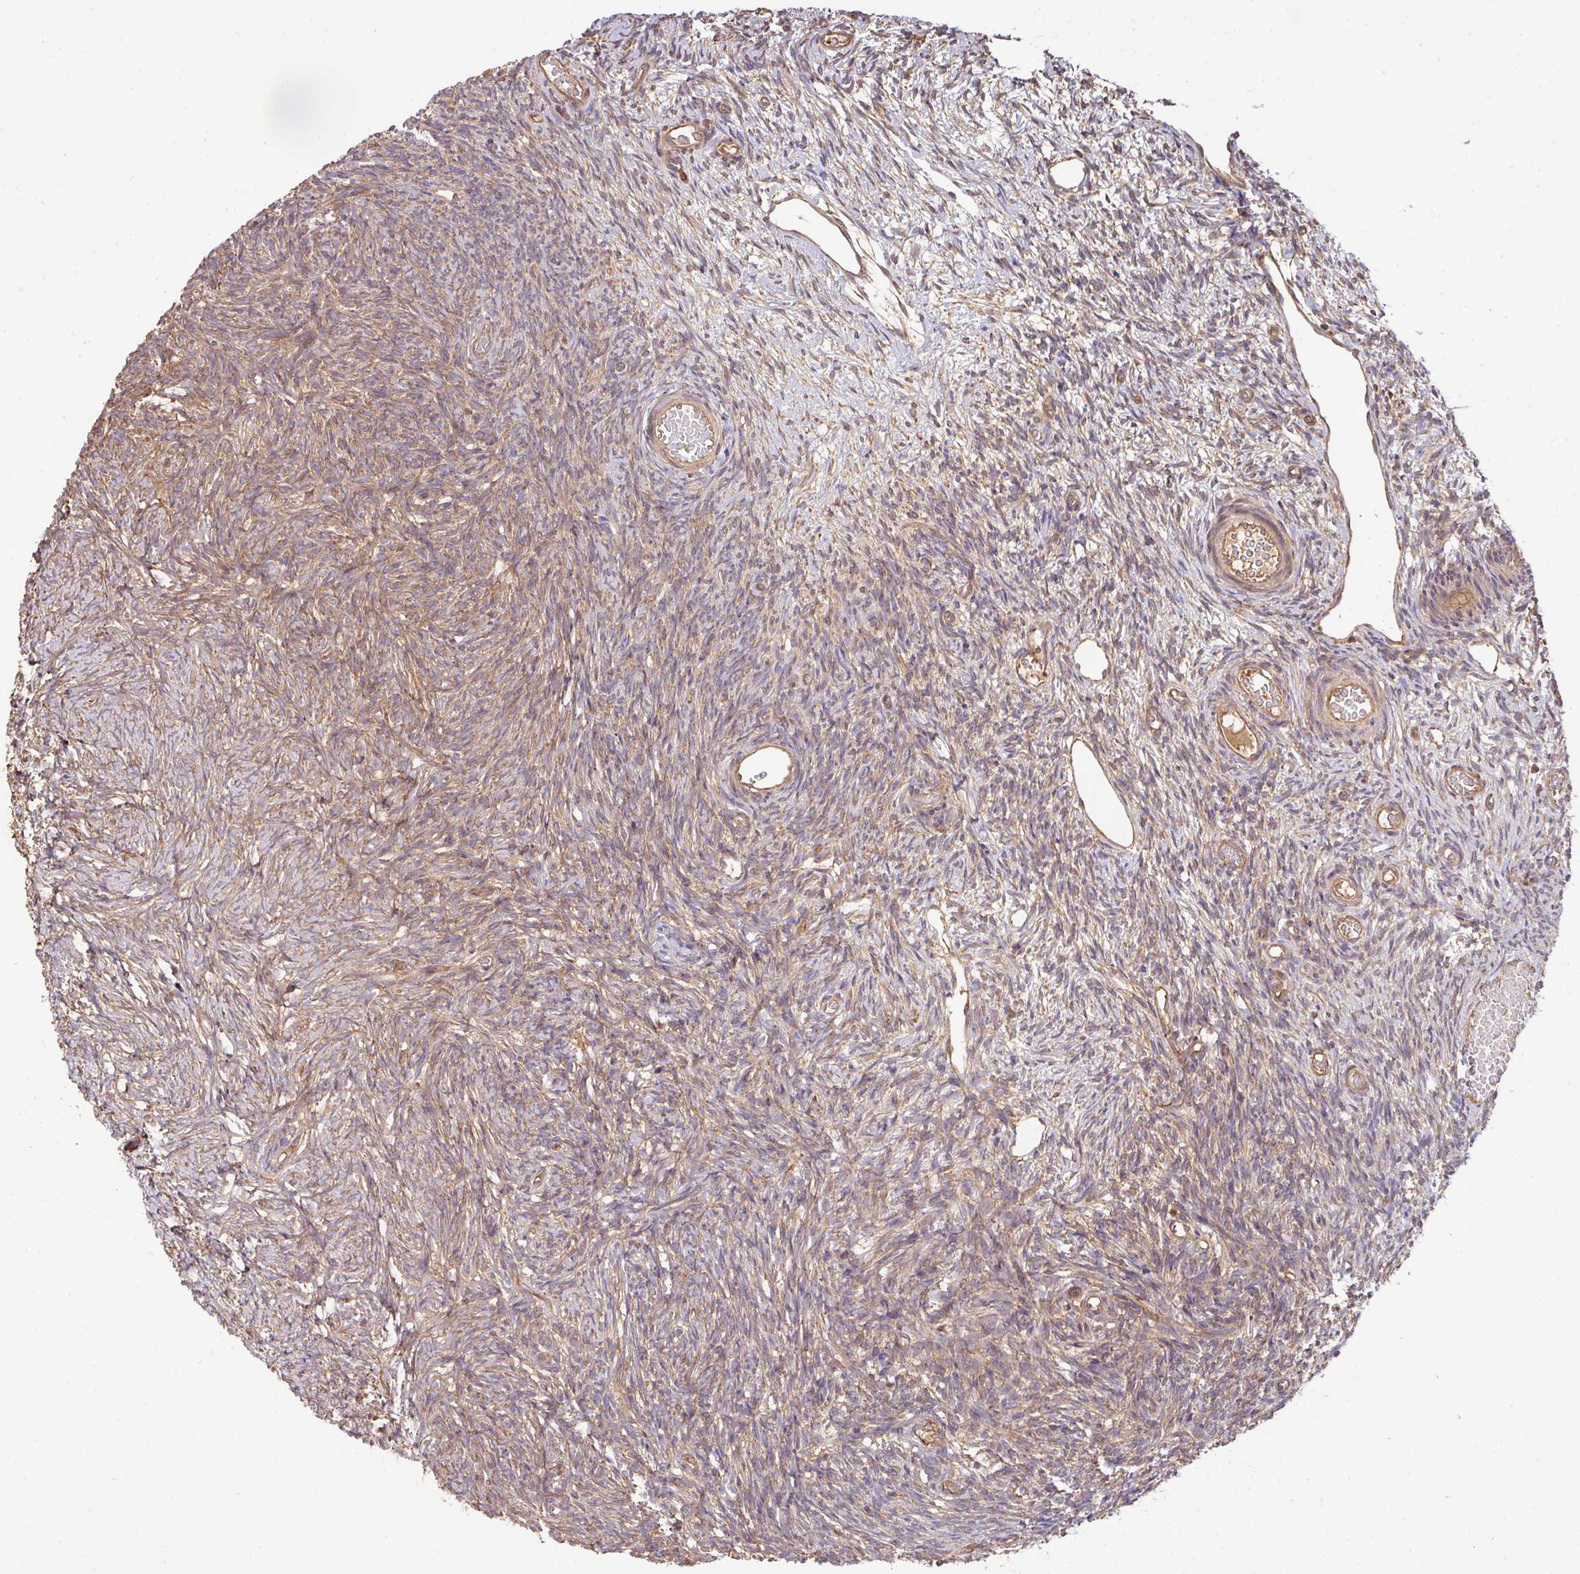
{"staining": {"intensity": "strong", "quantity": ">75%", "location": "cytoplasmic/membranous"}, "tissue": "ovary", "cell_type": "Follicle cells", "image_type": "normal", "snomed": [{"axis": "morphology", "description": "Normal tissue, NOS"}, {"axis": "topography", "description": "Ovary"}], "caption": "Ovary stained with a brown dye exhibits strong cytoplasmic/membranous positive positivity in approximately >75% of follicle cells.", "gene": "GSPT1", "patient": {"sex": "female", "age": 39}}